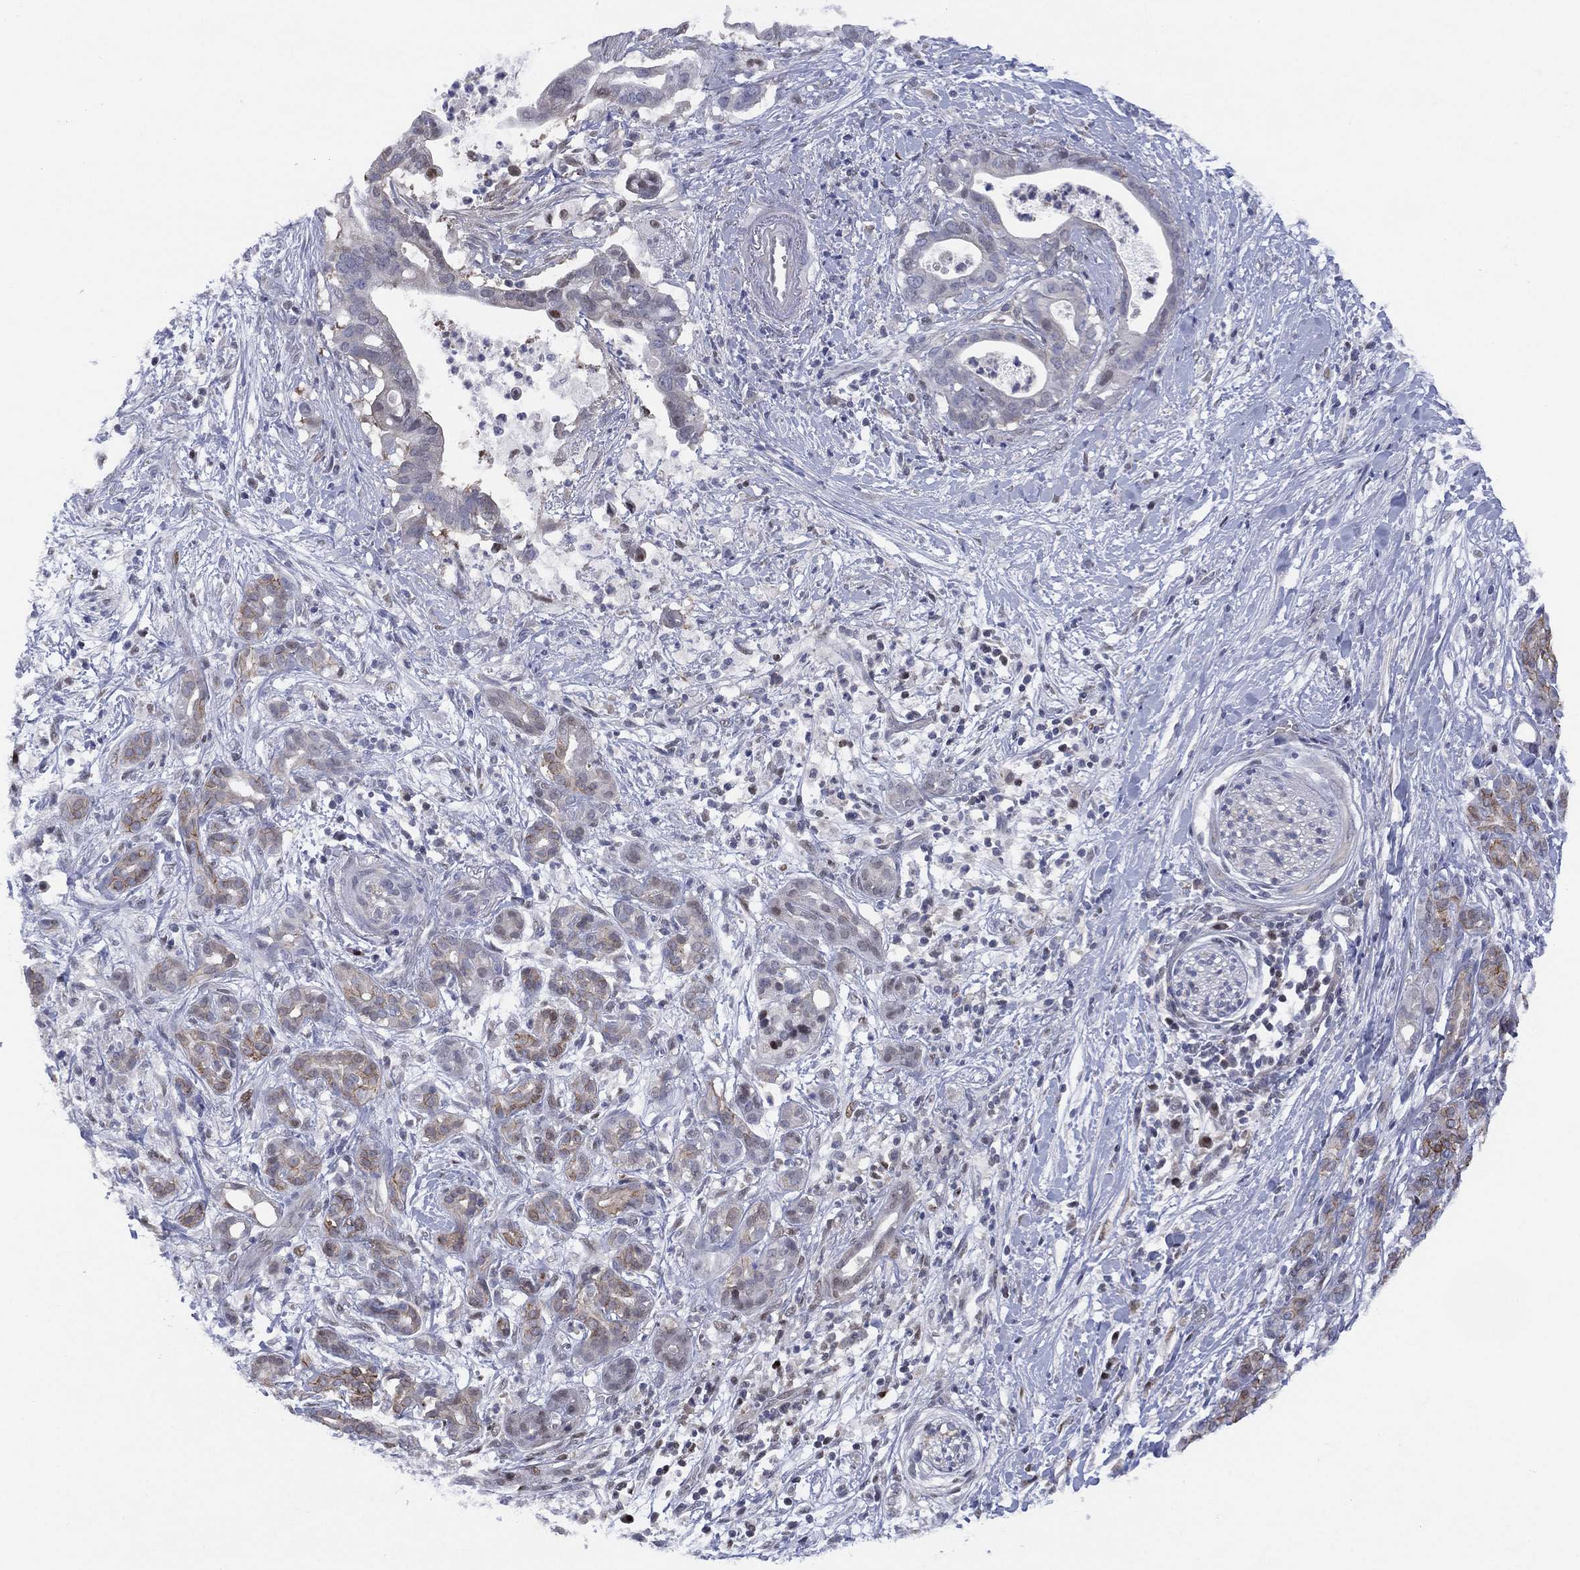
{"staining": {"intensity": "weak", "quantity": "<25%", "location": "cytoplasmic/membranous"}, "tissue": "pancreatic cancer", "cell_type": "Tumor cells", "image_type": "cancer", "snomed": [{"axis": "morphology", "description": "Adenocarcinoma, NOS"}, {"axis": "topography", "description": "Pancreas"}], "caption": "Immunohistochemistry of pancreatic adenocarcinoma demonstrates no expression in tumor cells. (DAB (3,3'-diaminobenzidine) immunohistochemistry (IHC), high magnification).", "gene": "SLC4A4", "patient": {"sex": "male", "age": 61}}